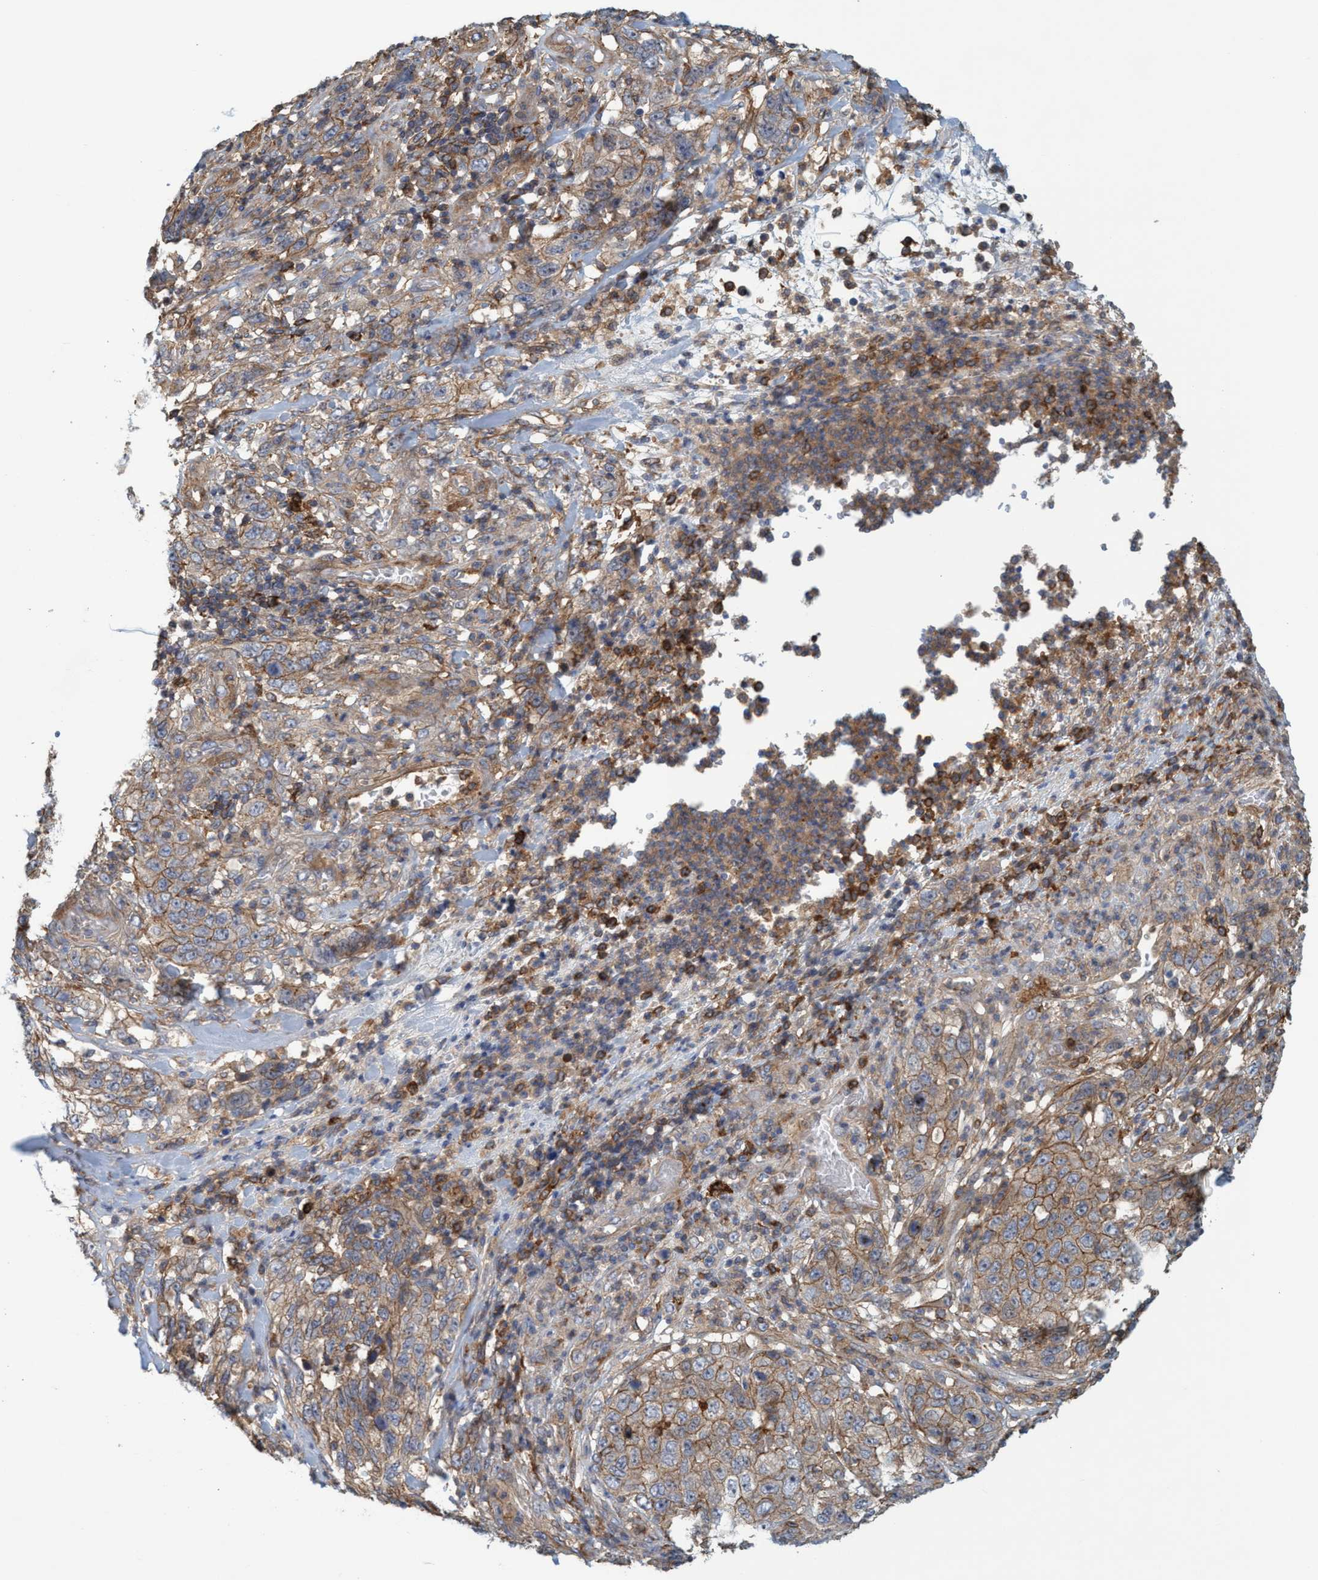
{"staining": {"intensity": "moderate", "quantity": ">75%", "location": "cytoplasmic/membranous"}, "tissue": "stomach cancer", "cell_type": "Tumor cells", "image_type": "cancer", "snomed": [{"axis": "morphology", "description": "Adenocarcinoma, NOS"}, {"axis": "topography", "description": "Stomach"}], "caption": "The micrograph demonstrates staining of stomach cancer (adenocarcinoma), revealing moderate cytoplasmic/membranous protein staining (brown color) within tumor cells.", "gene": "SPECC1", "patient": {"sex": "male", "age": 48}}